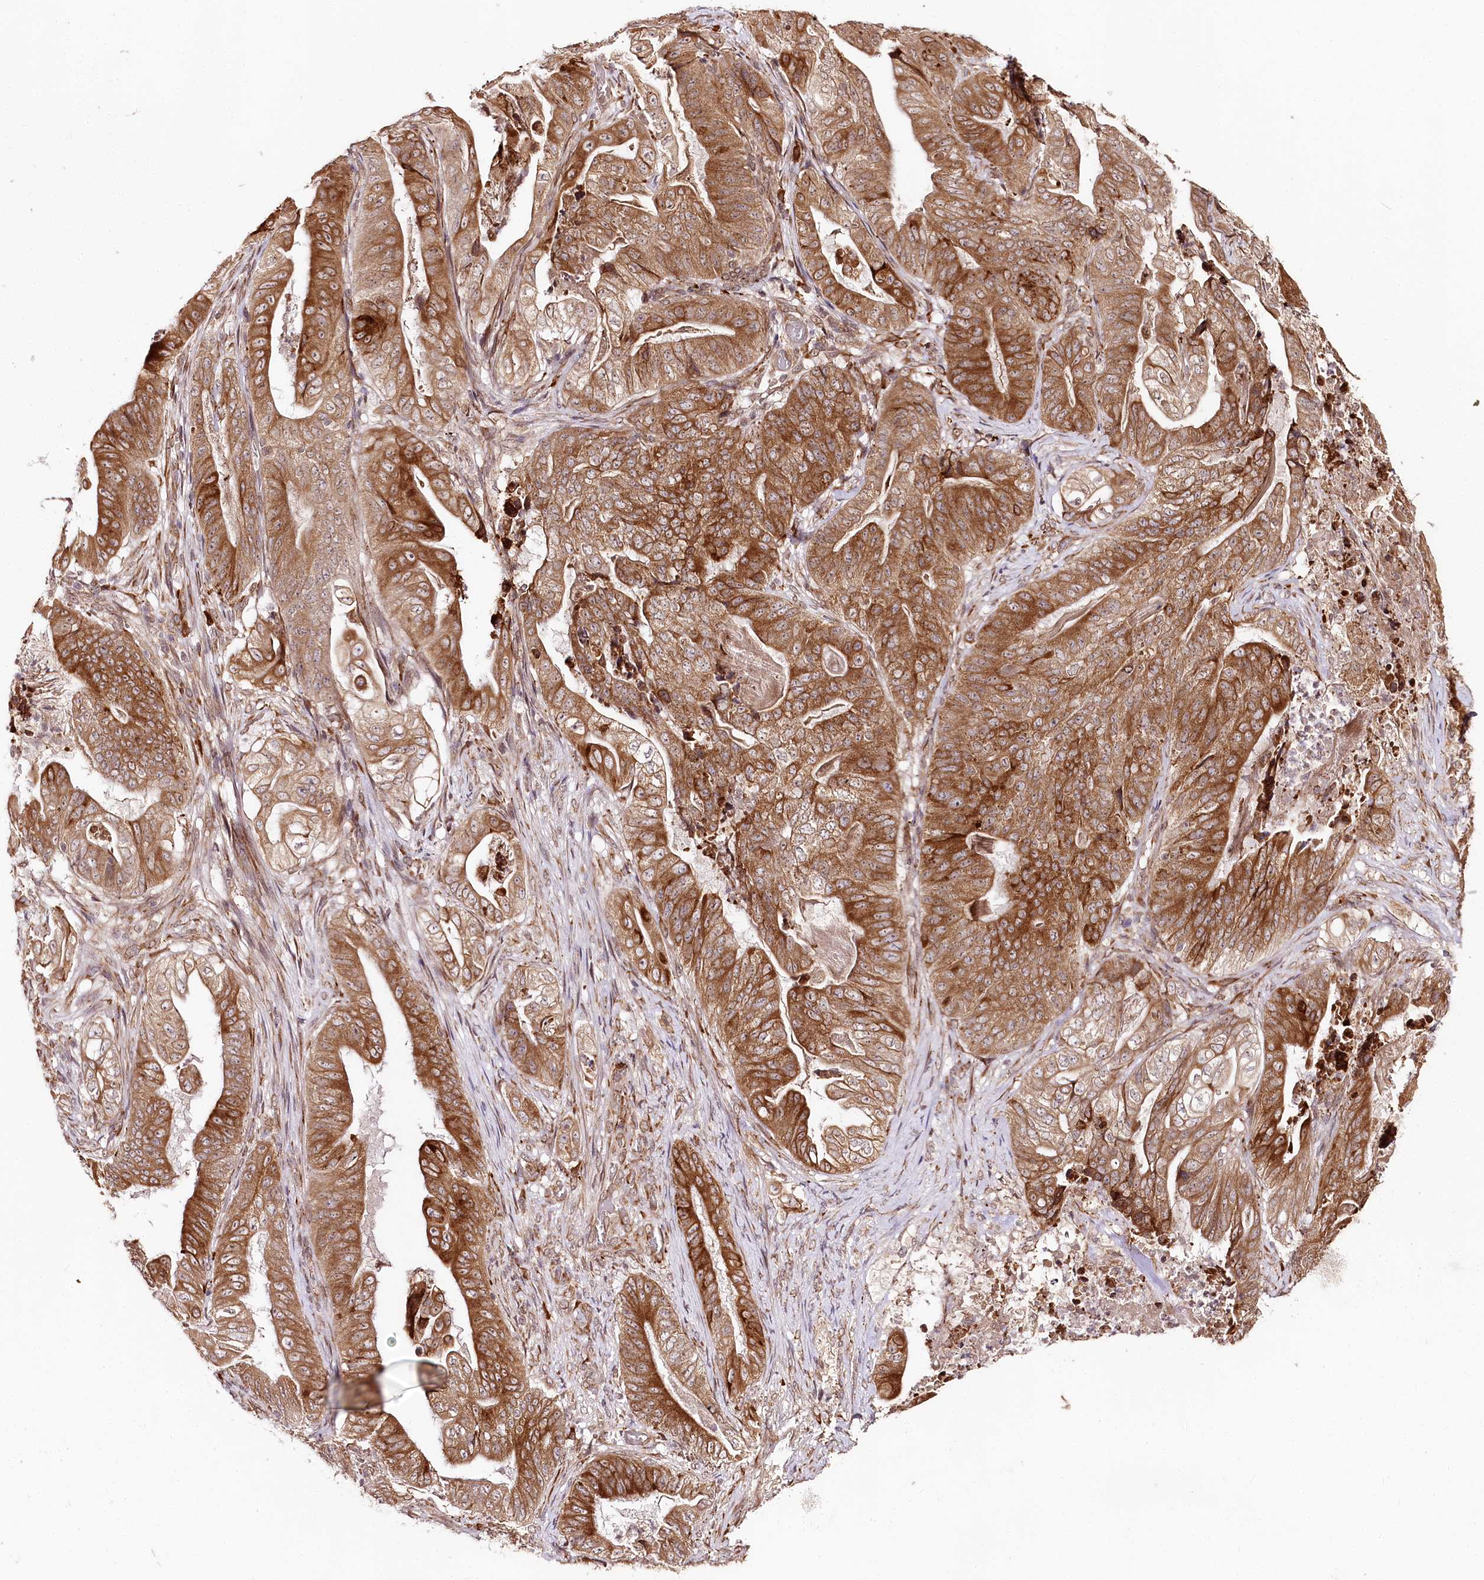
{"staining": {"intensity": "strong", "quantity": ">75%", "location": "cytoplasmic/membranous"}, "tissue": "stomach cancer", "cell_type": "Tumor cells", "image_type": "cancer", "snomed": [{"axis": "morphology", "description": "Adenocarcinoma, NOS"}, {"axis": "topography", "description": "Stomach"}], "caption": "Tumor cells exhibit strong cytoplasmic/membranous positivity in approximately >75% of cells in stomach adenocarcinoma.", "gene": "ENSG00000144785", "patient": {"sex": "female", "age": 73}}